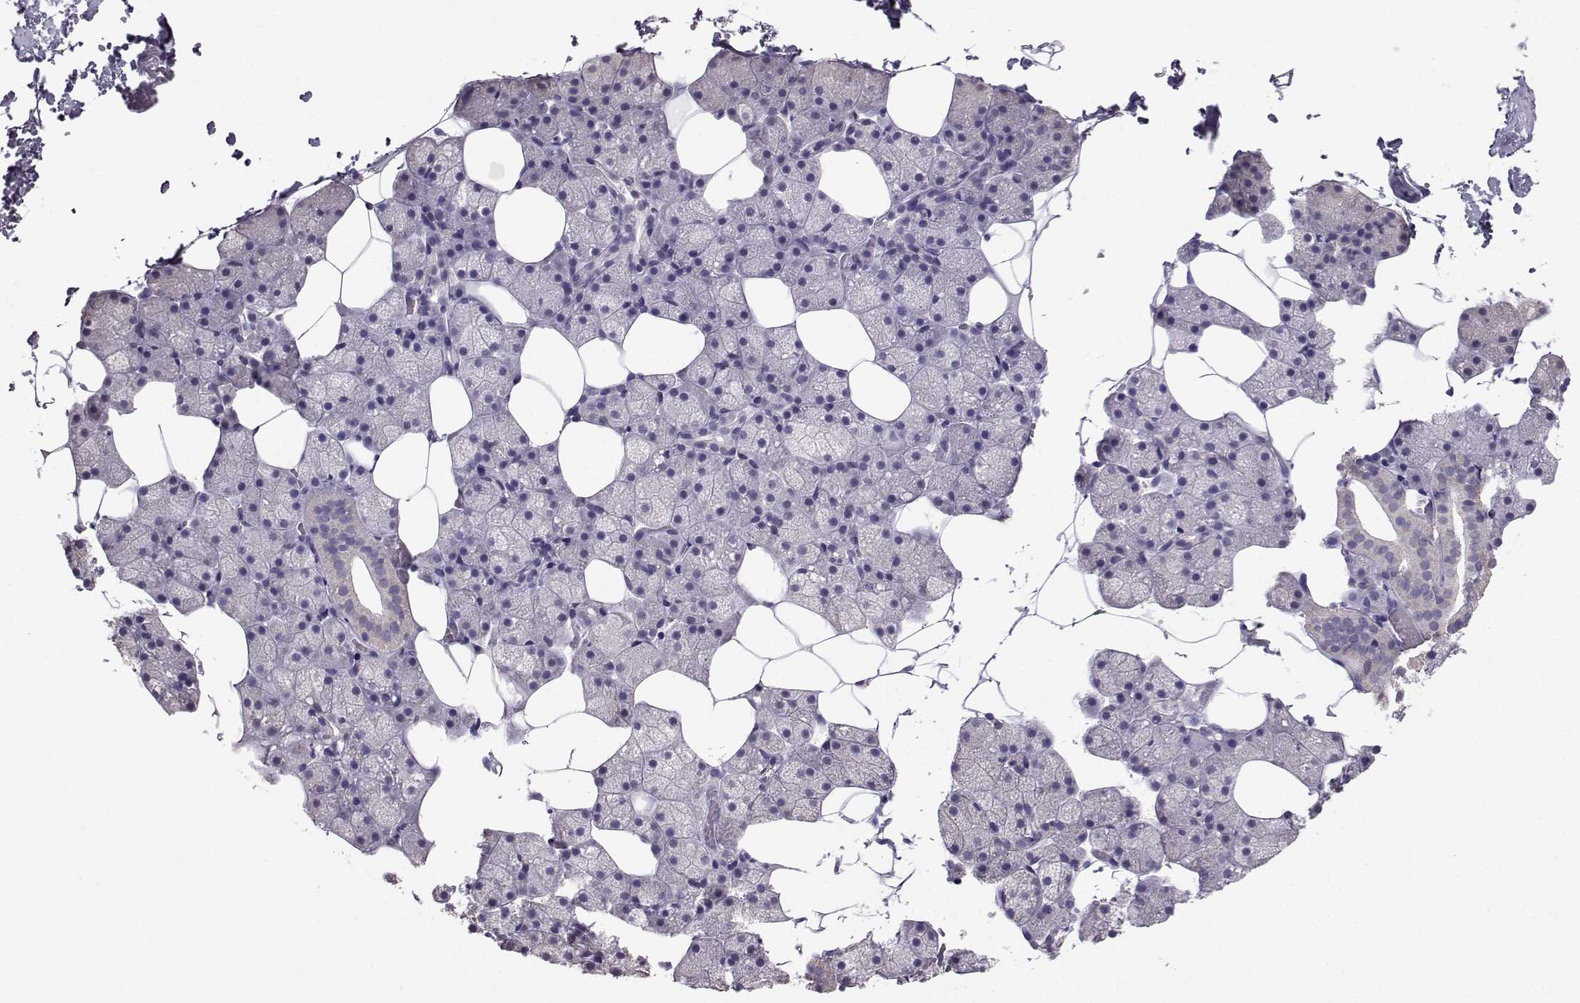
{"staining": {"intensity": "weak", "quantity": "<25%", "location": "cytoplasmic/membranous"}, "tissue": "salivary gland", "cell_type": "Glandular cells", "image_type": "normal", "snomed": [{"axis": "morphology", "description": "Normal tissue, NOS"}, {"axis": "topography", "description": "Salivary gland"}], "caption": "Human salivary gland stained for a protein using IHC exhibits no positivity in glandular cells.", "gene": "AVP", "patient": {"sex": "male", "age": 38}}